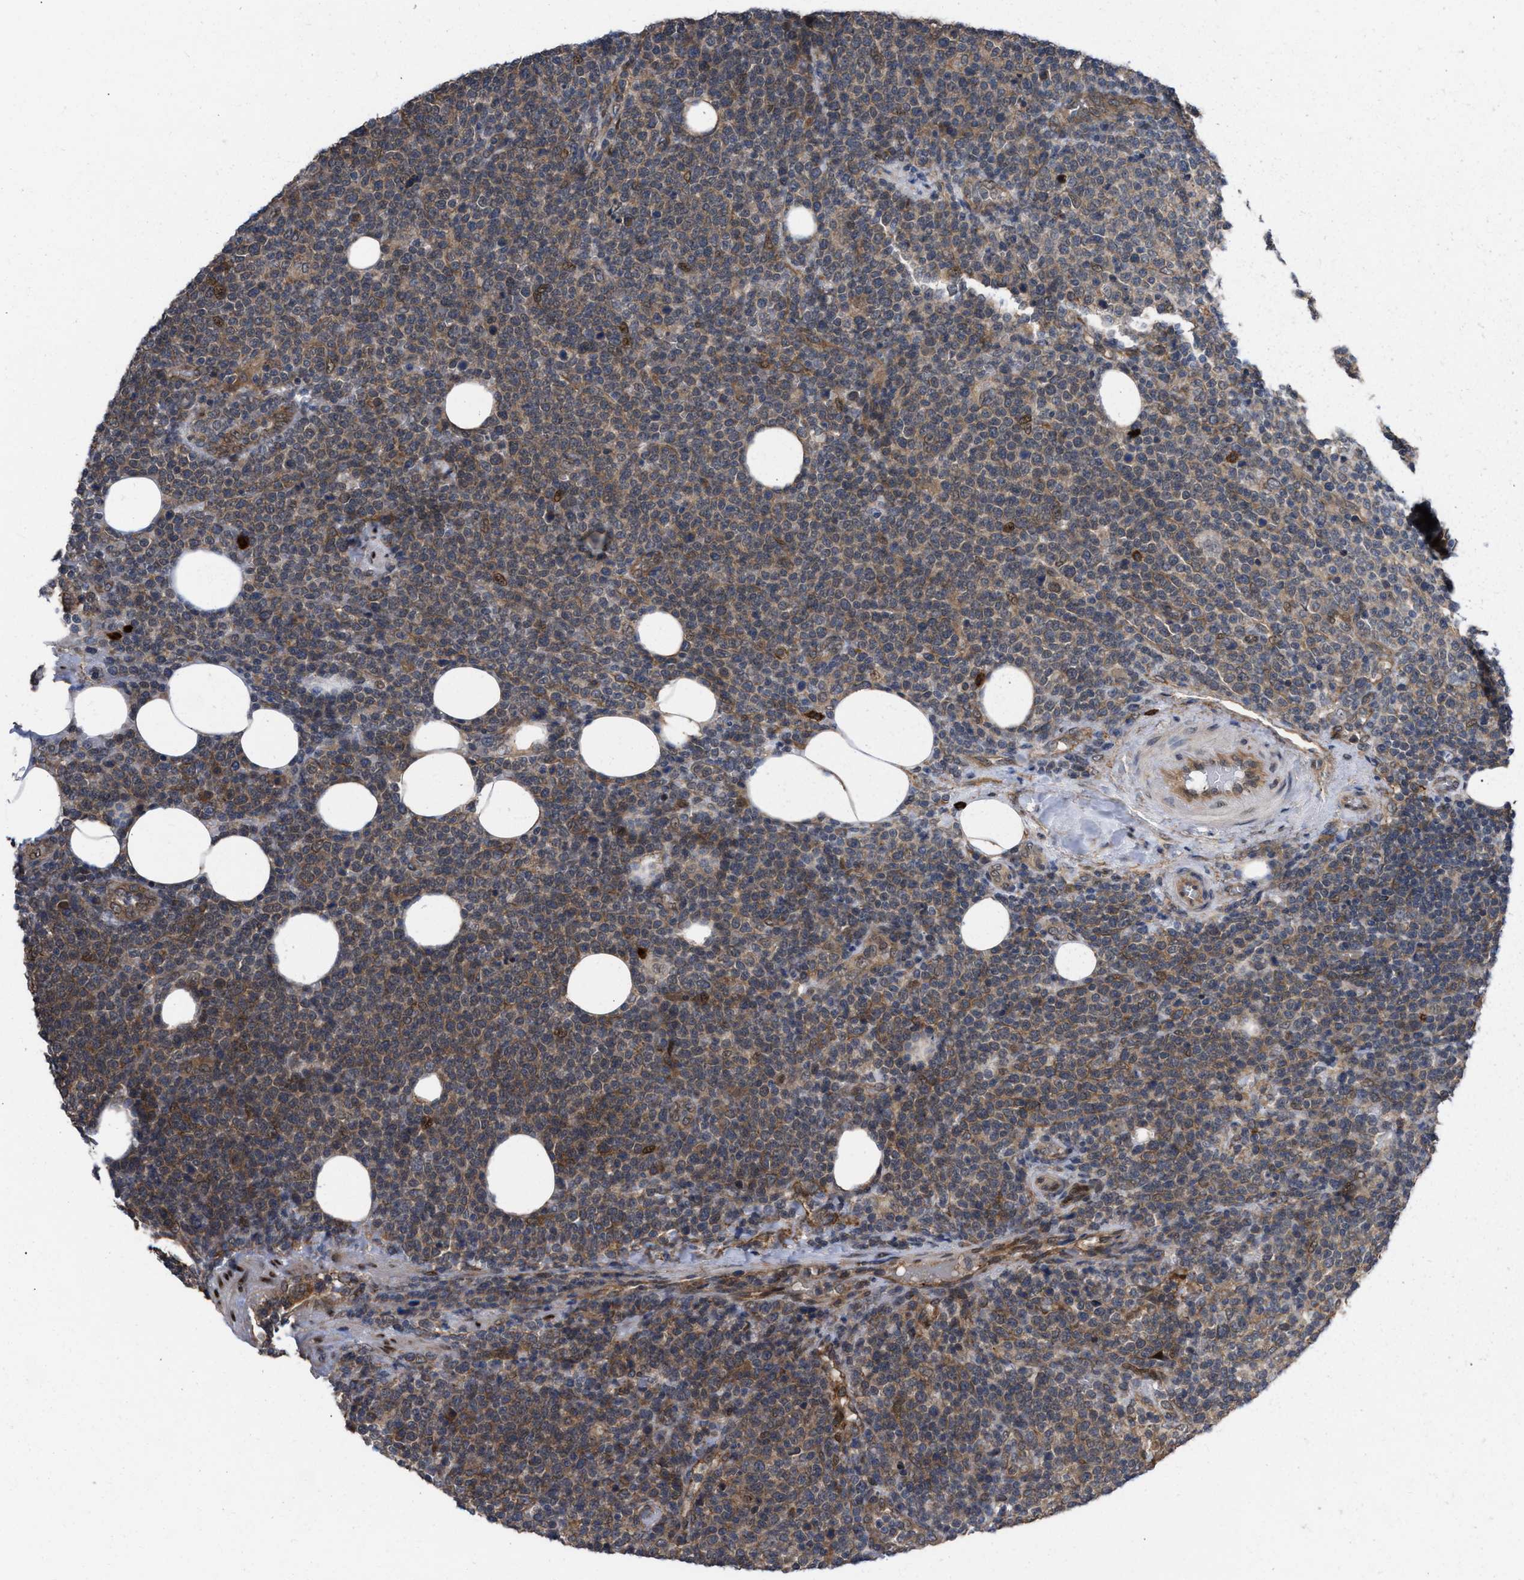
{"staining": {"intensity": "weak", "quantity": "25%-75%", "location": "cytoplasmic/membranous"}, "tissue": "lymphoma", "cell_type": "Tumor cells", "image_type": "cancer", "snomed": [{"axis": "morphology", "description": "Malignant lymphoma, non-Hodgkin's type, High grade"}, {"axis": "topography", "description": "Lymph node"}], "caption": "Immunohistochemical staining of human high-grade malignant lymphoma, non-Hodgkin's type demonstrates weak cytoplasmic/membranous protein expression in about 25%-75% of tumor cells.", "gene": "TP53BP2", "patient": {"sex": "male", "age": 61}}